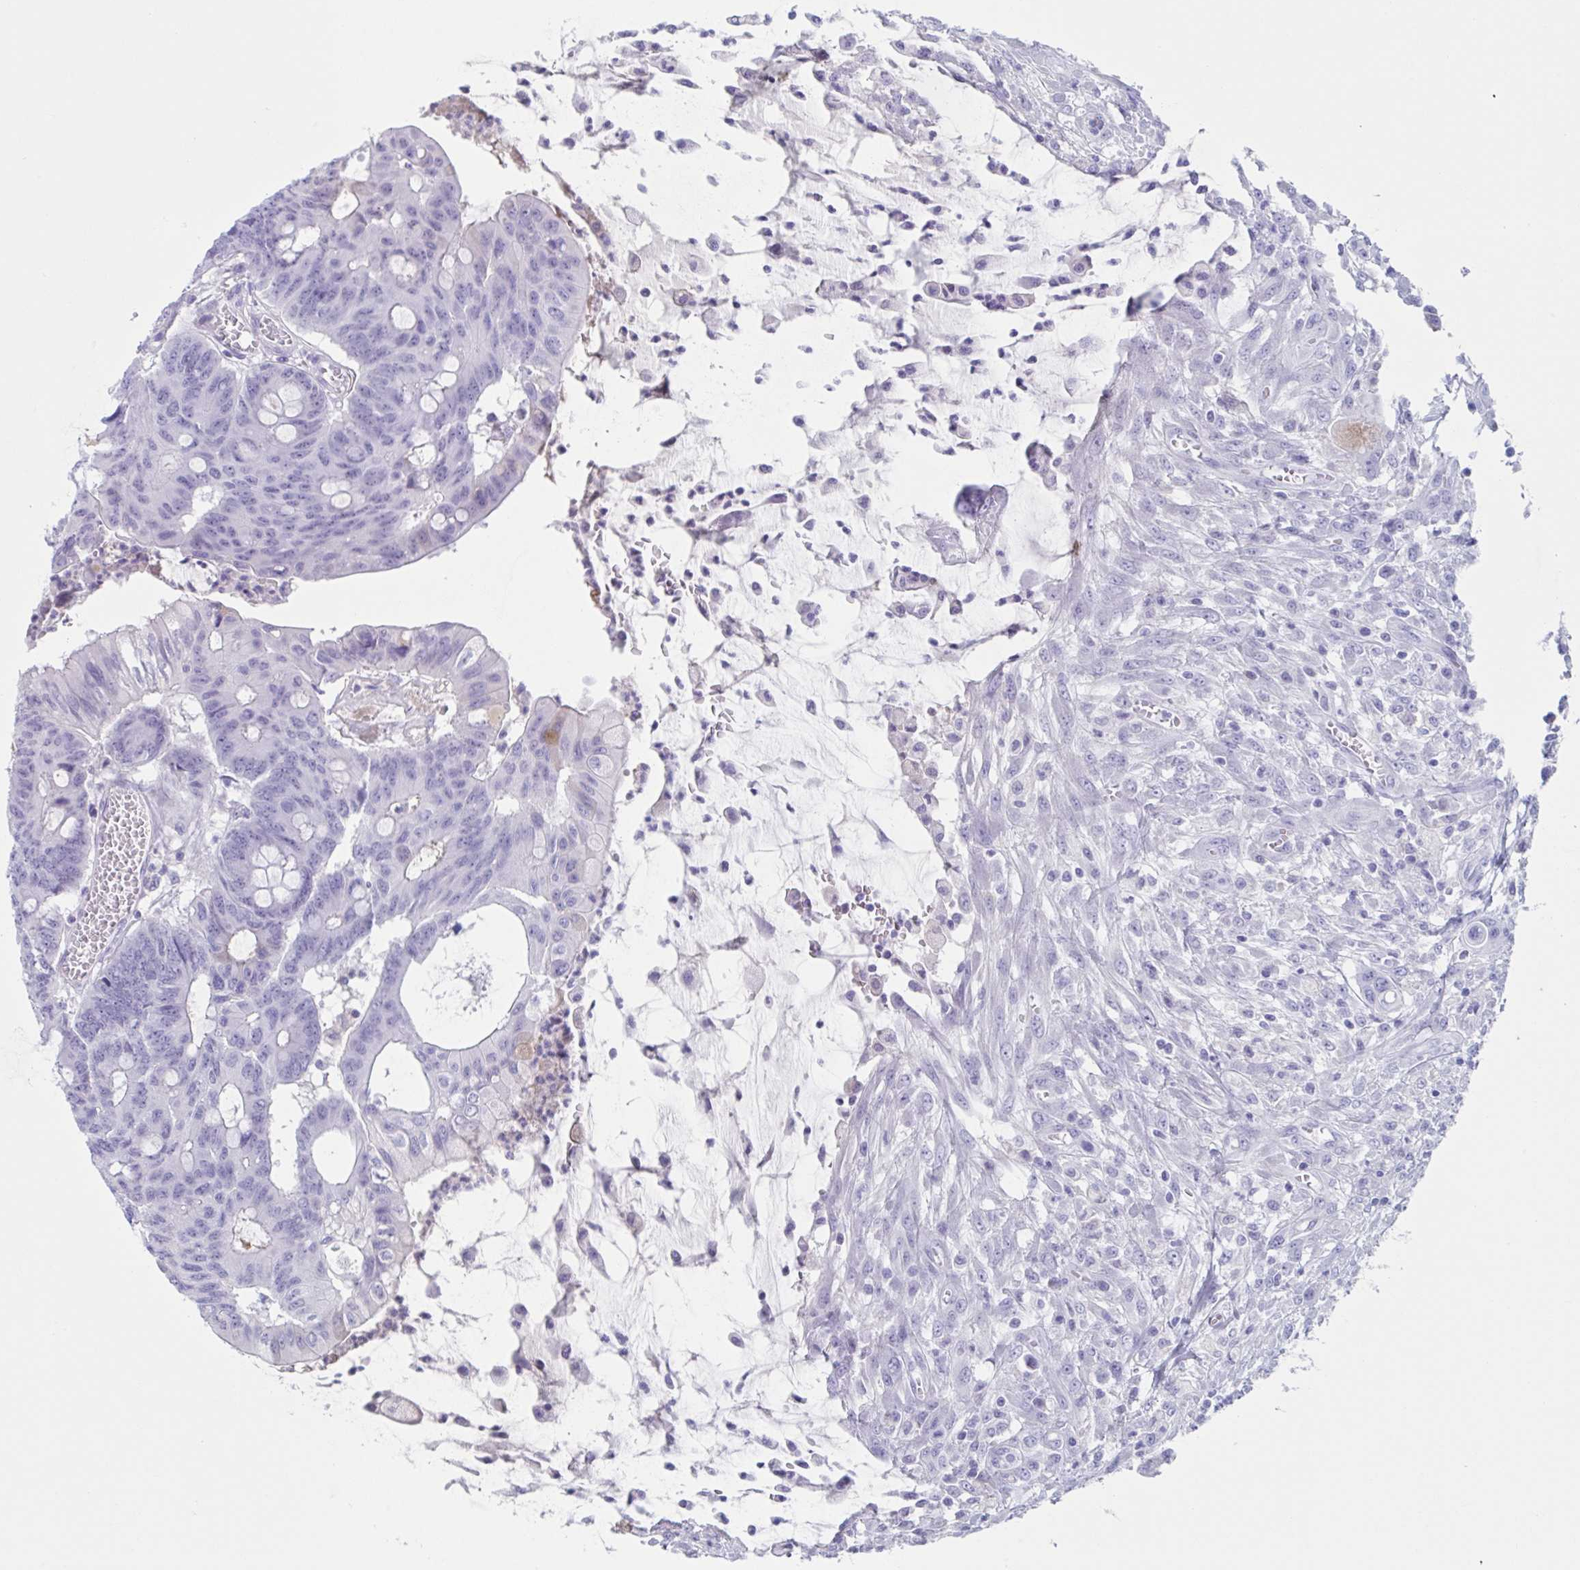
{"staining": {"intensity": "negative", "quantity": "none", "location": "none"}, "tissue": "colorectal cancer", "cell_type": "Tumor cells", "image_type": "cancer", "snomed": [{"axis": "morphology", "description": "Adenocarcinoma, NOS"}, {"axis": "topography", "description": "Colon"}], "caption": "Immunohistochemical staining of adenocarcinoma (colorectal) shows no significant staining in tumor cells.", "gene": "USP35", "patient": {"sex": "male", "age": 65}}